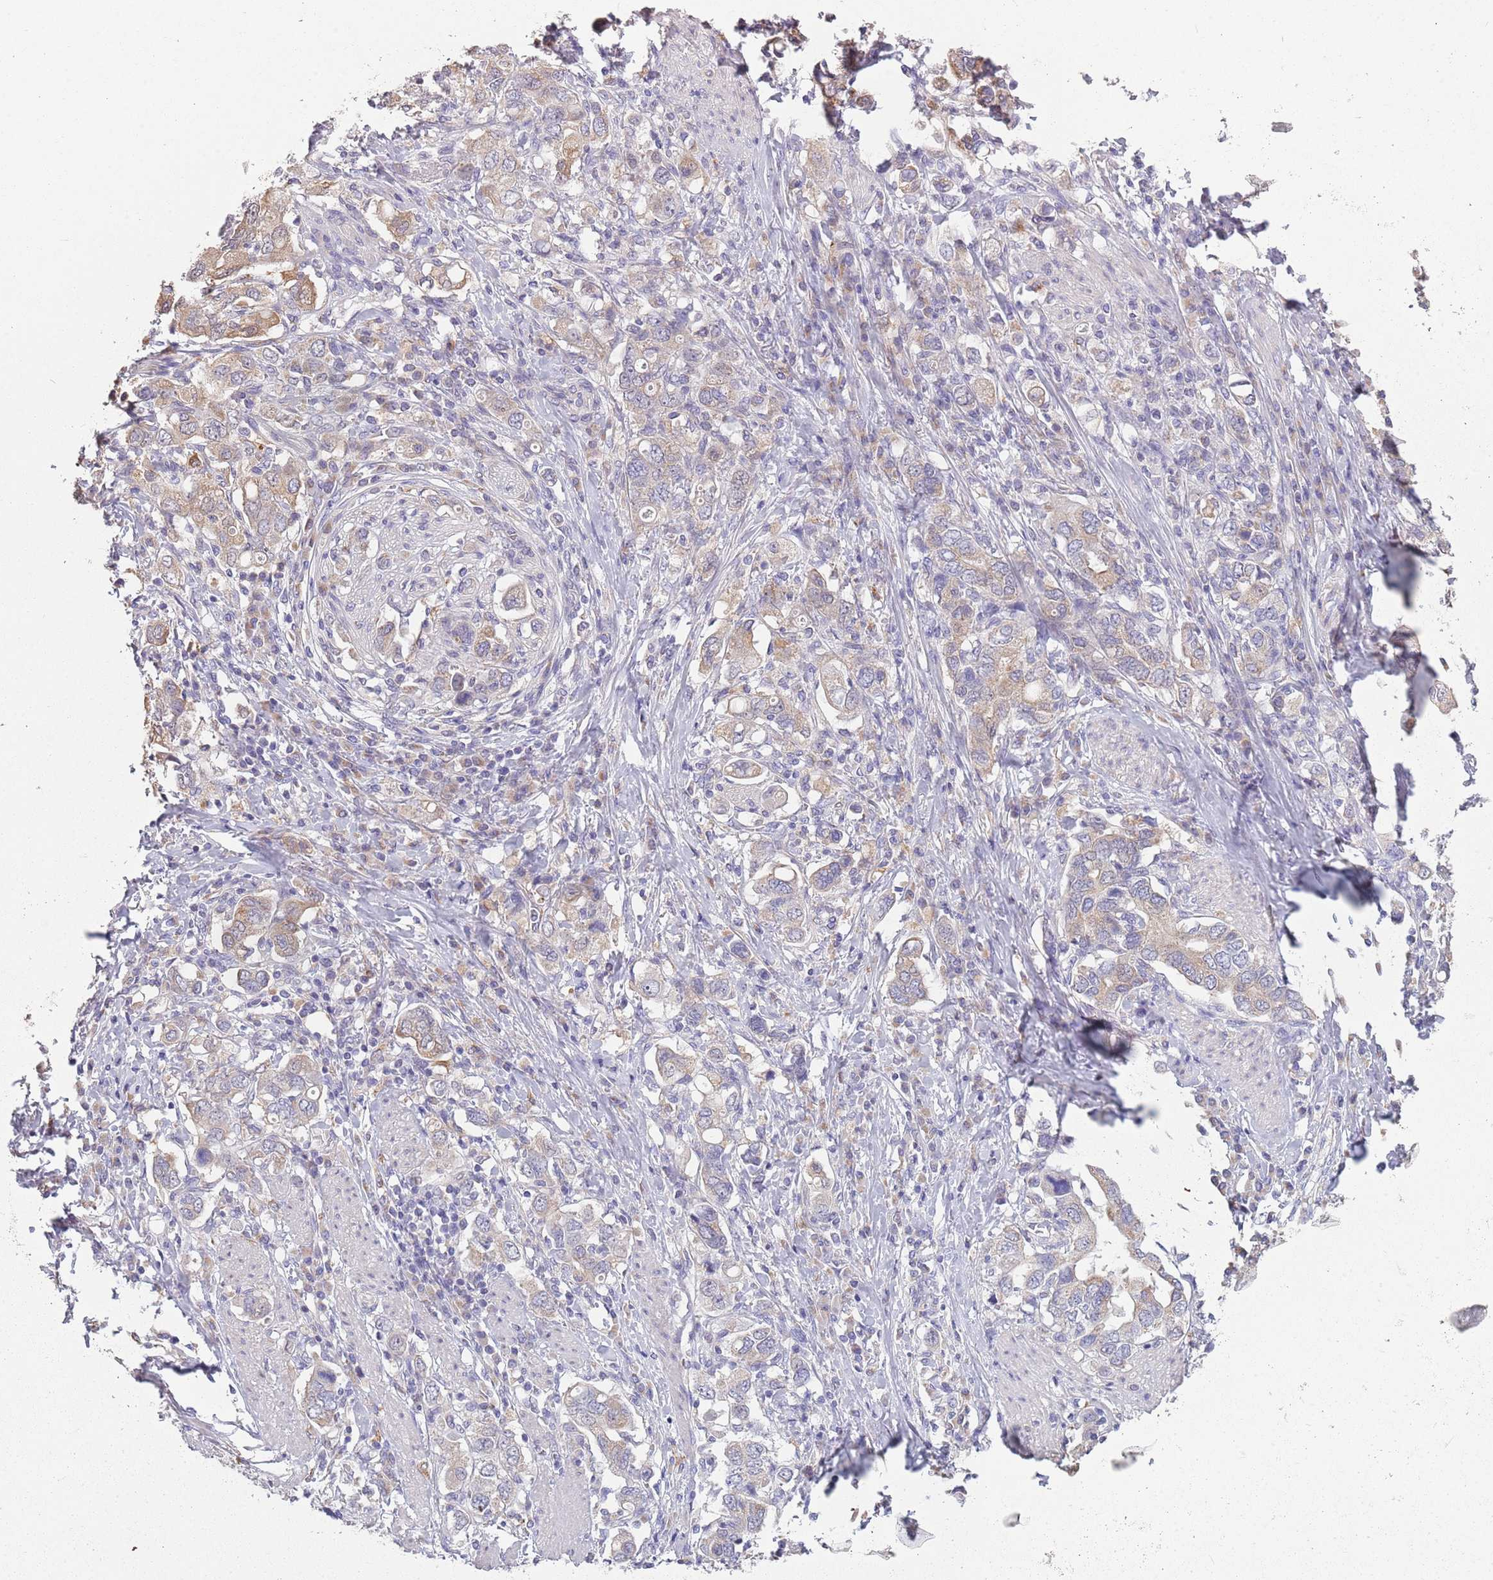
{"staining": {"intensity": "moderate", "quantity": "<25%", "location": "cytoplasmic/membranous"}, "tissue": "stomach cancer", "cell_type": "Tumor cells", "image_type": "cancer", "snomed": [{"axis": "morphology", "description": "Adenocarcinoma, NOS"}, {"axis": "topography", "description": "Stomach, upper"}, {"axis": "topography", "description": "Stomach"}], "caption": "Human stomach cancer stained with a protein marker exhibits moderate staining in tumor cells.", "gene": "COQ5", "patient": {"sex": "male", "age": 62}}